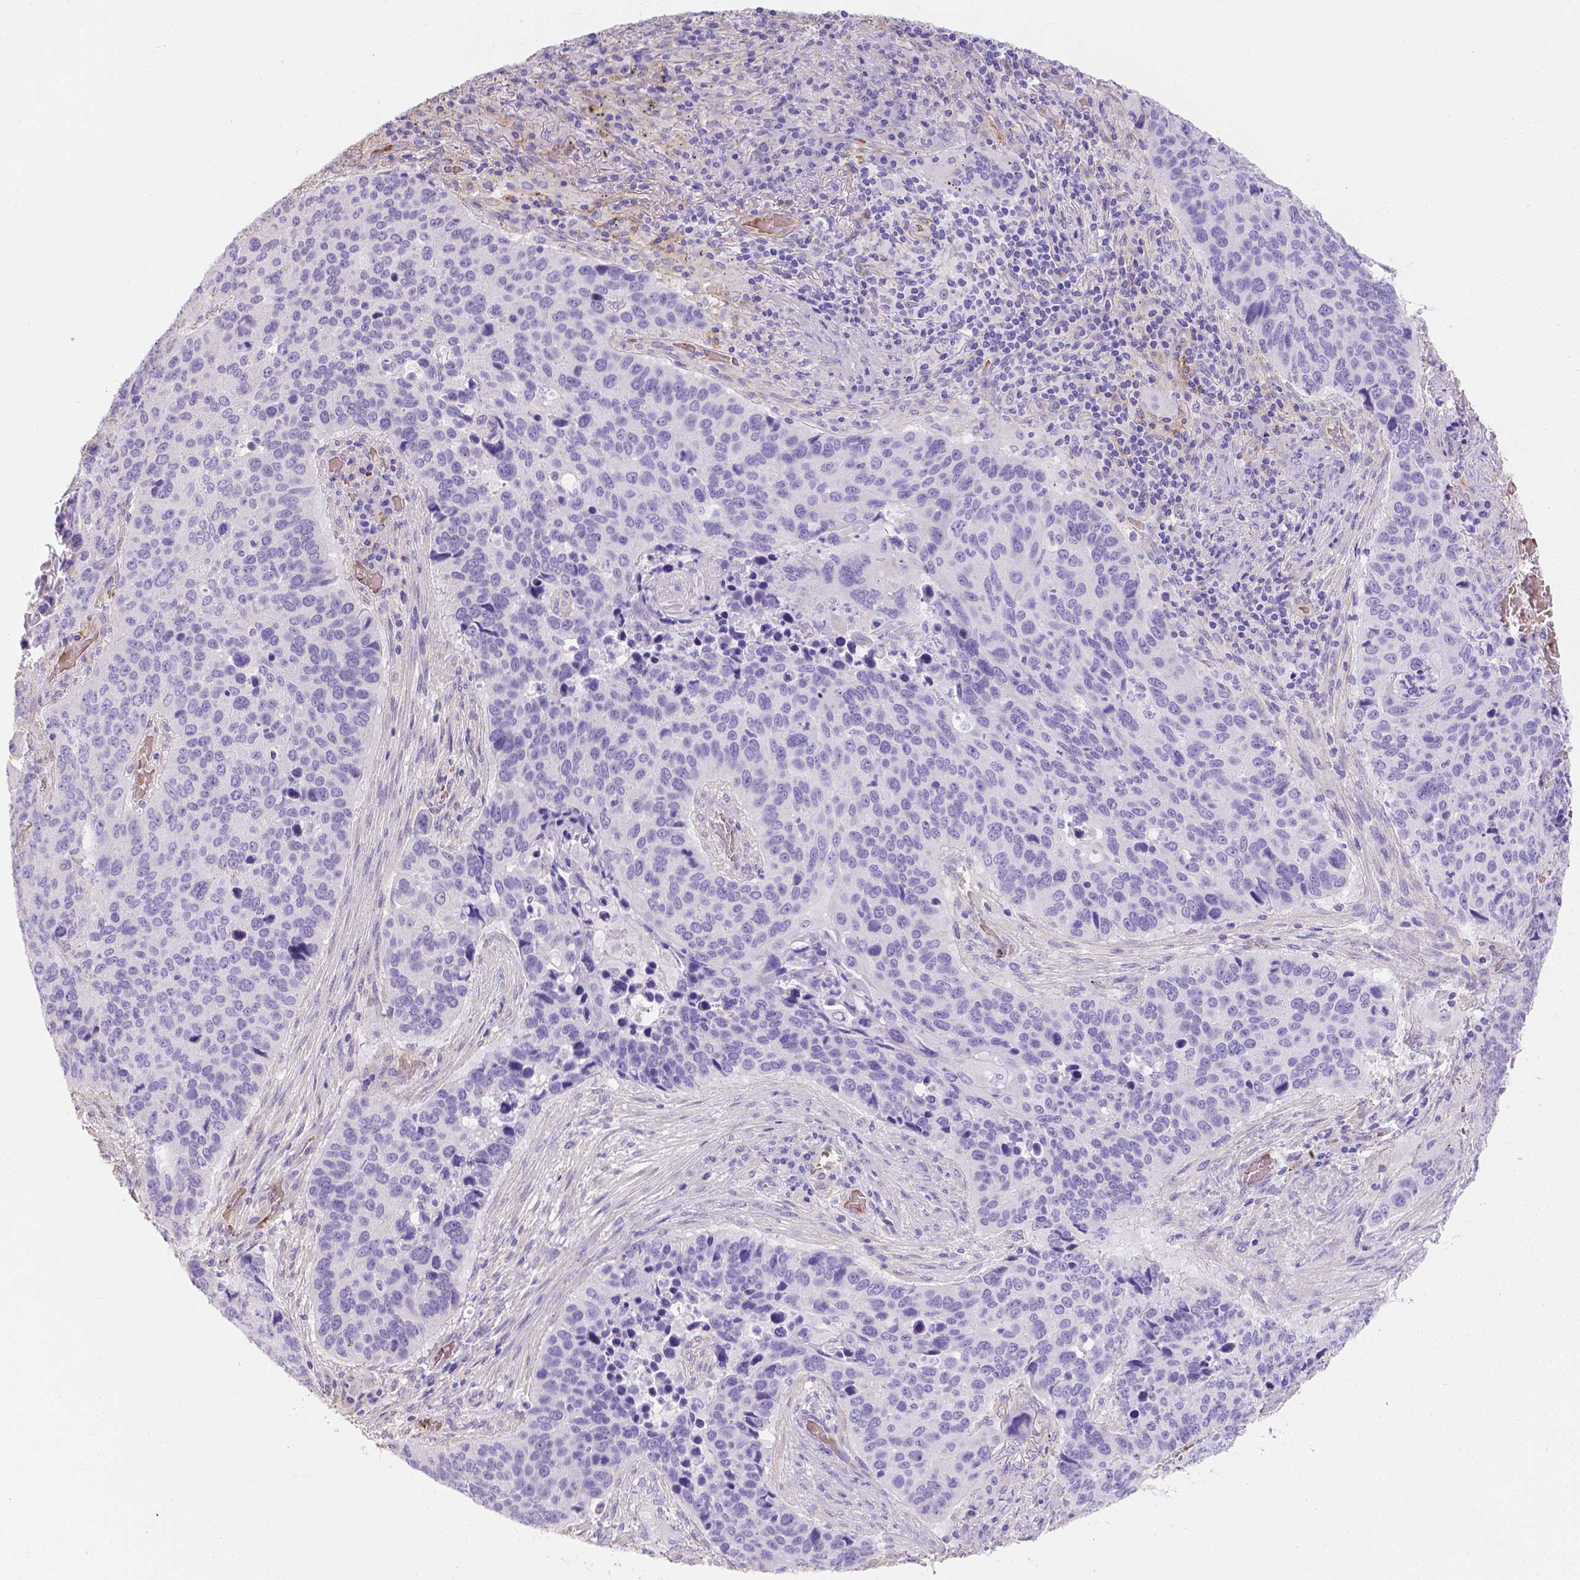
{"staining": {"intensity": "negative", "quantity": "none", "location": "none"}, "tissue": "lung cancer", "cell_type": "Tumor cells", "image_type": "cancer", "snomed": [{"axis": "morphology", "description": "Squamous cell carcinoma, NOS"}, {"axis": "topography", "description": "Lung"}], "caption": "There is no significant positivity in tumor cells of lung cancer (squamous cell carcinoma). The staining is performed using DAB (3,3'-diaminobenzidine) brown chromogen with nuclei counter-stained in using hematoxylin.", "gene": "SLC40A1", "patient": {"sex": "male", "age": 68}}